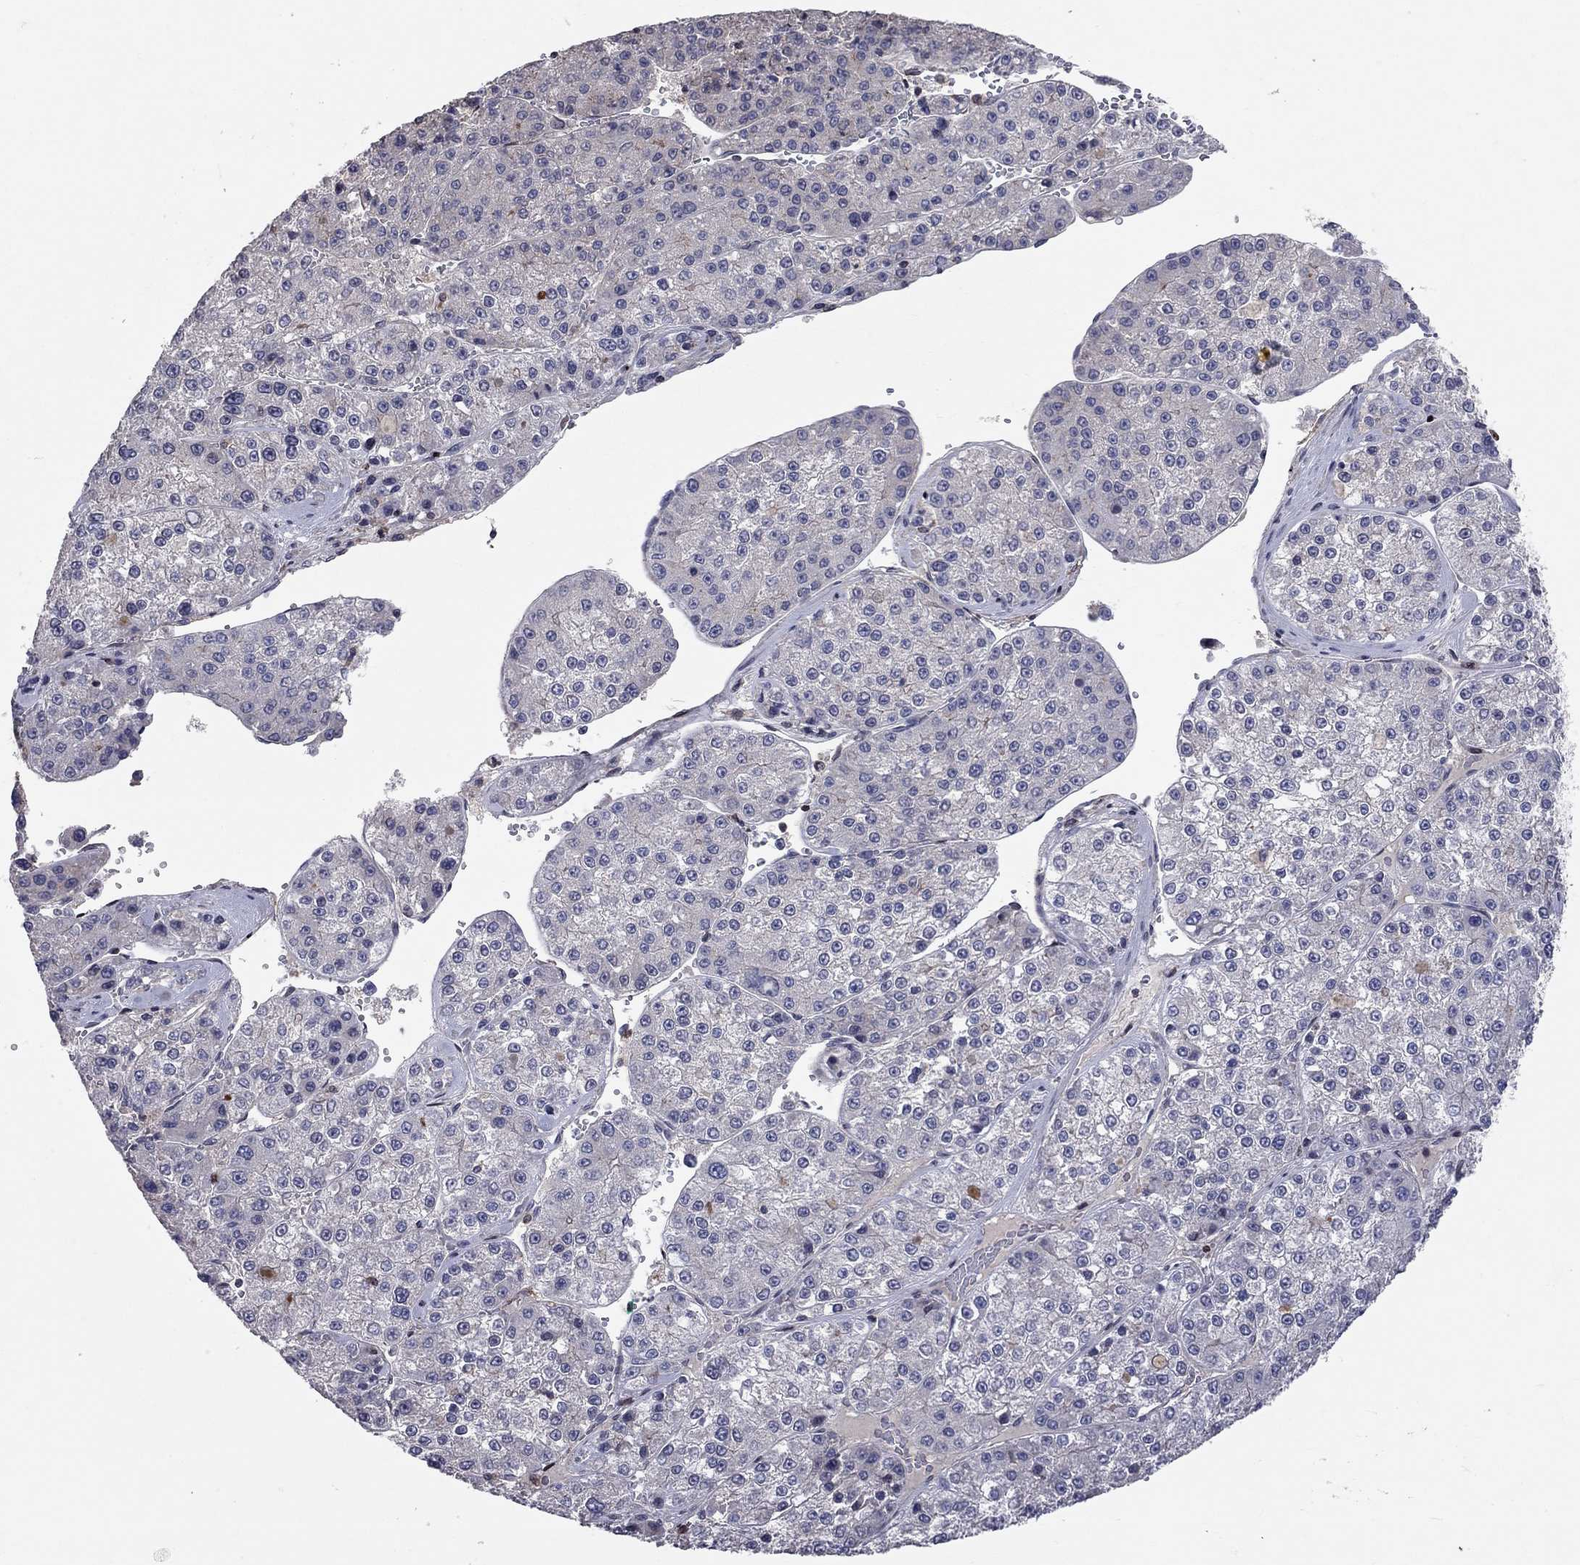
{"staining": {"intensity": "negative", "quantity": "none", "location": "none"}, "tissue": "liver cancer", "cell_type": "Tumor cells", "image_type": "cancer", "snomed": [{"axis": "morphology", "description": "Carcinoma, Hepatocellular, NOS"}, {"axis": "topography", "description": "Liver"}], "caption": "A high-resolution image shows immunohistochemistry staining of liver cancer (hepatocellular carcinoma), which shows no significant staining in tumor cells. The staining was performed using DAB (3,3'-diaminobenzidine) to visualize the protein expression in brown, while the nuclei were stained in blue with hematoxylin (Magnification: 20x).", "gene": "ERN2", "patient": {"sex": "female", "age": 73}}